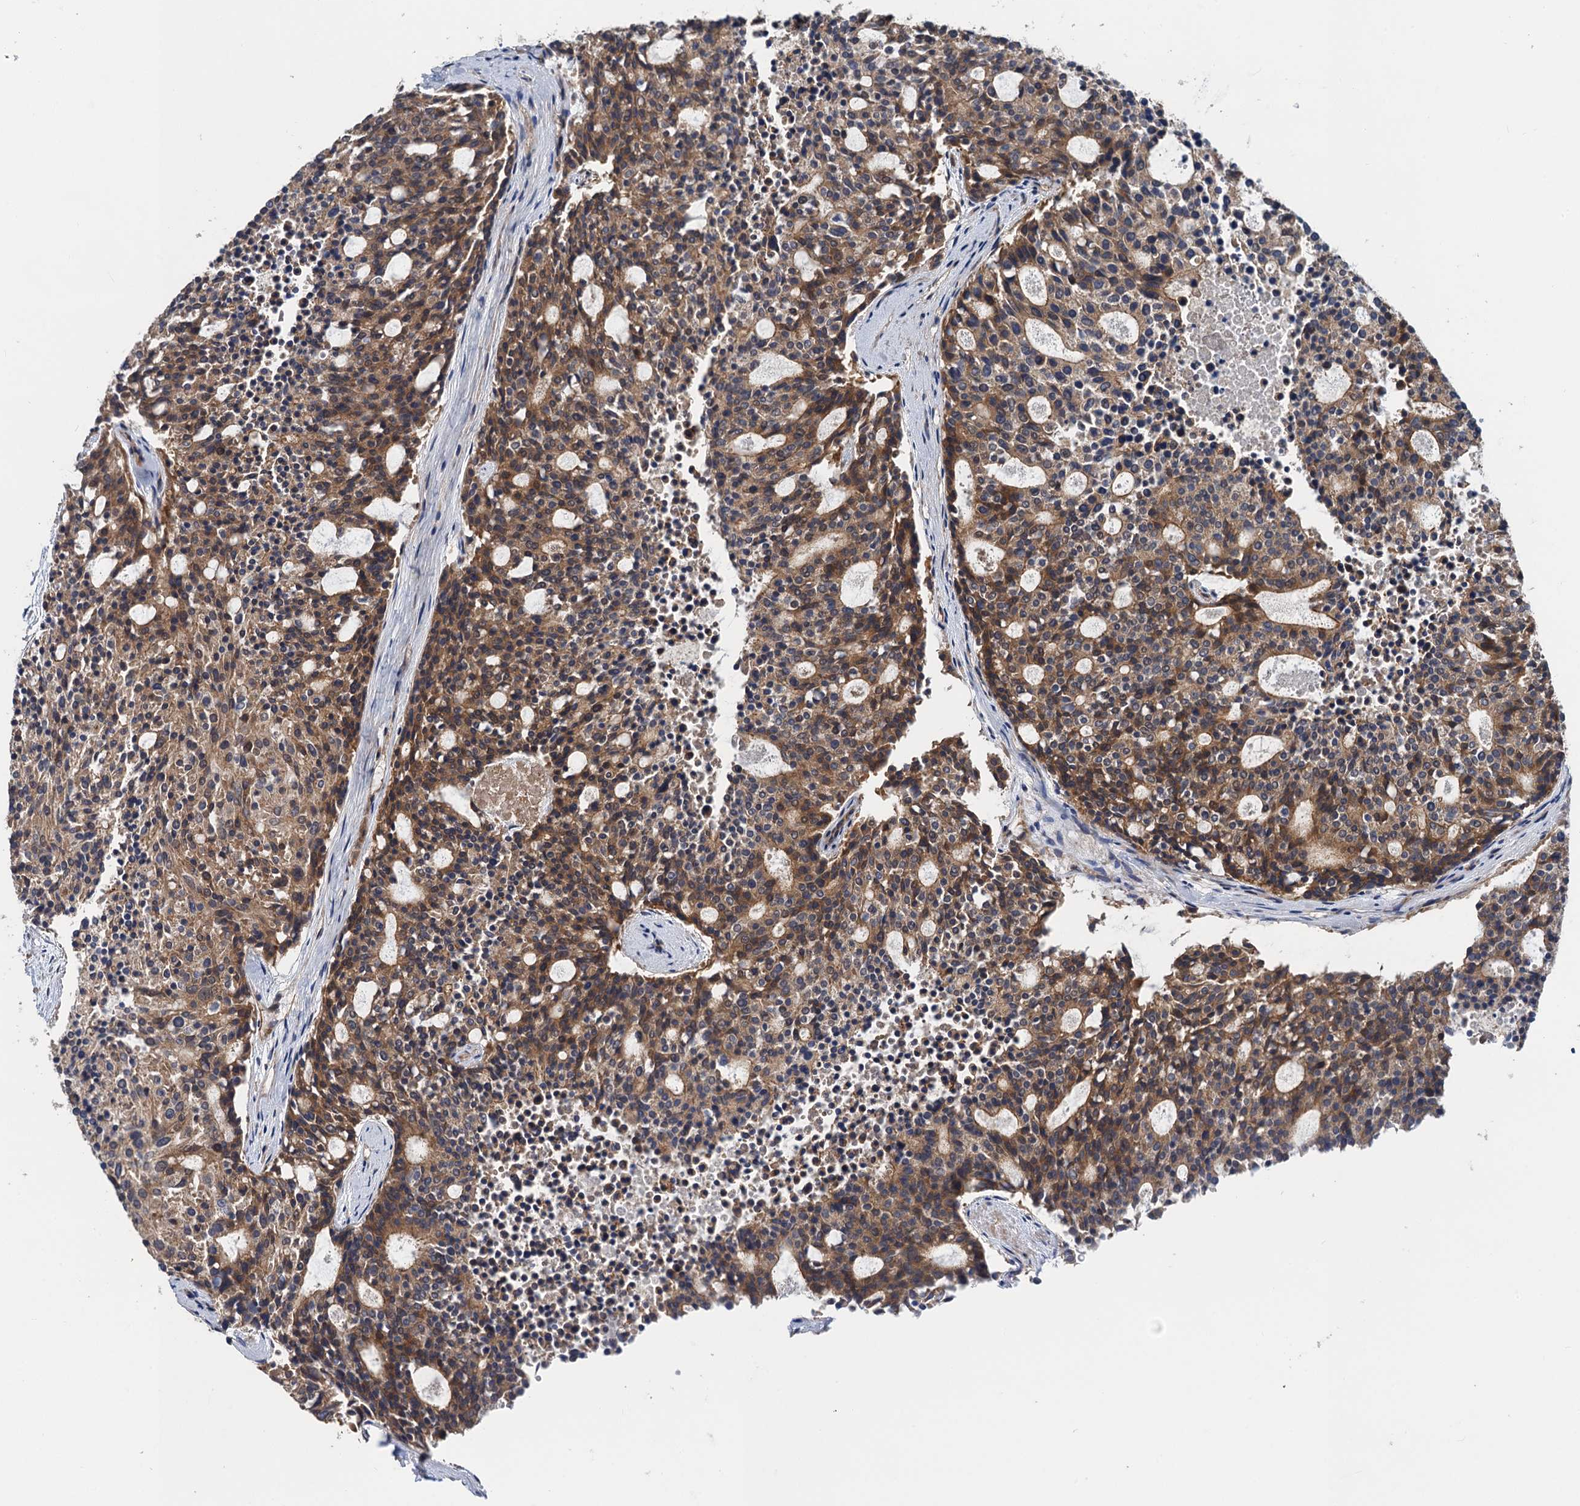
{"staining": {"intensity": "moderate", "quantity": ">75%", "location": "cytoplasmic/membranous"}, "tissue": "carcinoid", "cell_type": "Tumor cells", "image_type": "cancer", "snomed": [{"axis": "morphology", "description": "Carcinoid, malignant, NOS"}, {"axis": "topography", "description": "Pancreas"}], "caption": "A histopathology image of carcinoid (malignant) stained for a protein shows moderate cytoplasmic/membranous brown staining in tumor cells.", "gene": "PJA2", "patient": {"sex": "female", "age": 54}}